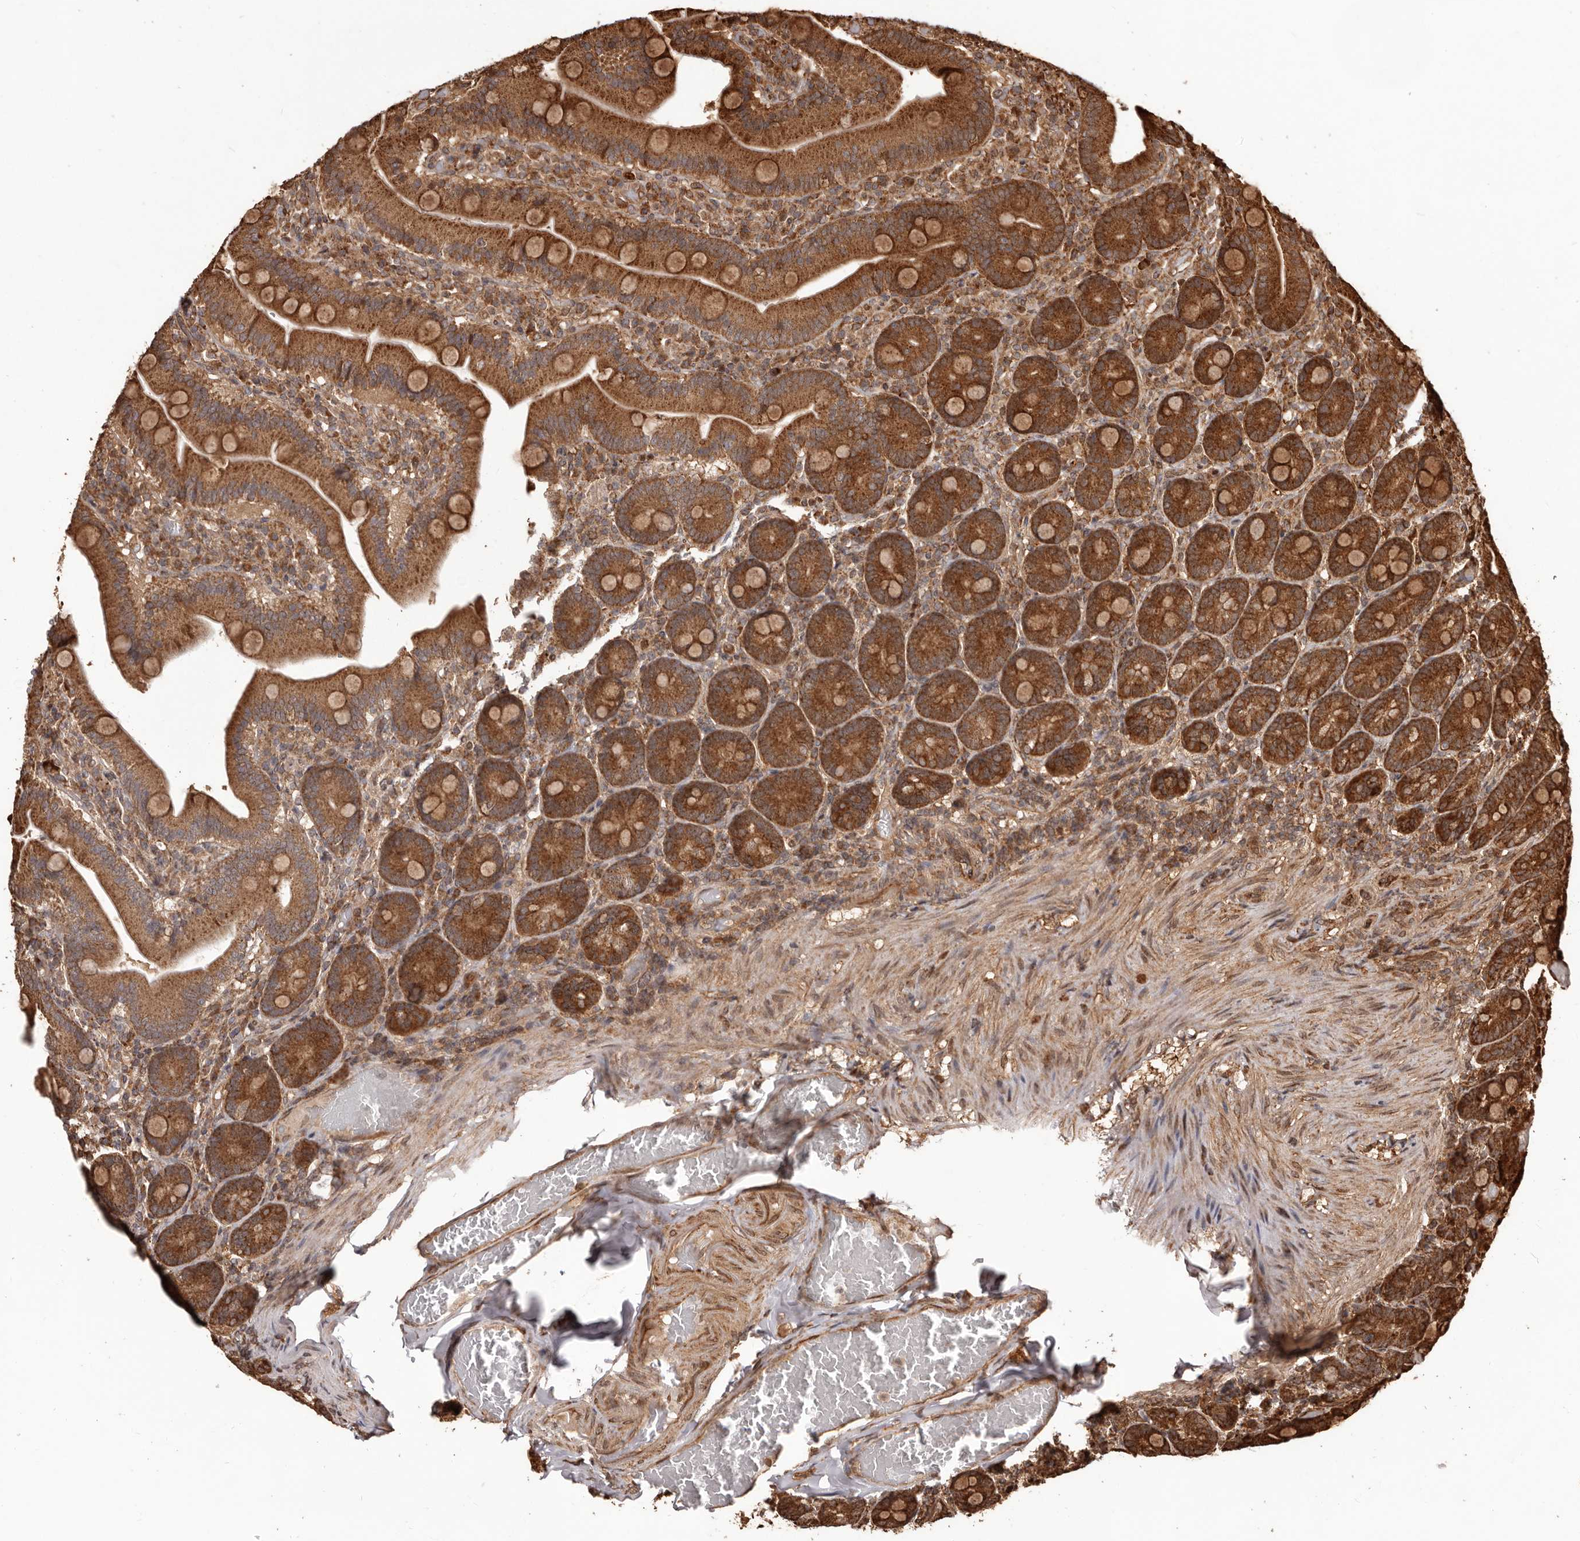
{"staining": {"intensity": "strong", "quantity": ">75%", "location": "cytoplasmic/membranous"}, "tissue": "duodenum", "cell_type": "Glandular cells", "image_type": "normal", "snomed": [{"axis": "morphology", "description": "Normal tissue, NOS"}, {"axis": "topography", "description": "Duodenum"}], "caption": "Glandular cells demonstrate high levels of strong cytoplasmic/membranous staining in about >75% of cells in normal duodenum.", "gene": "MTO1", "patient": {"sex": "female", "age": 62}}